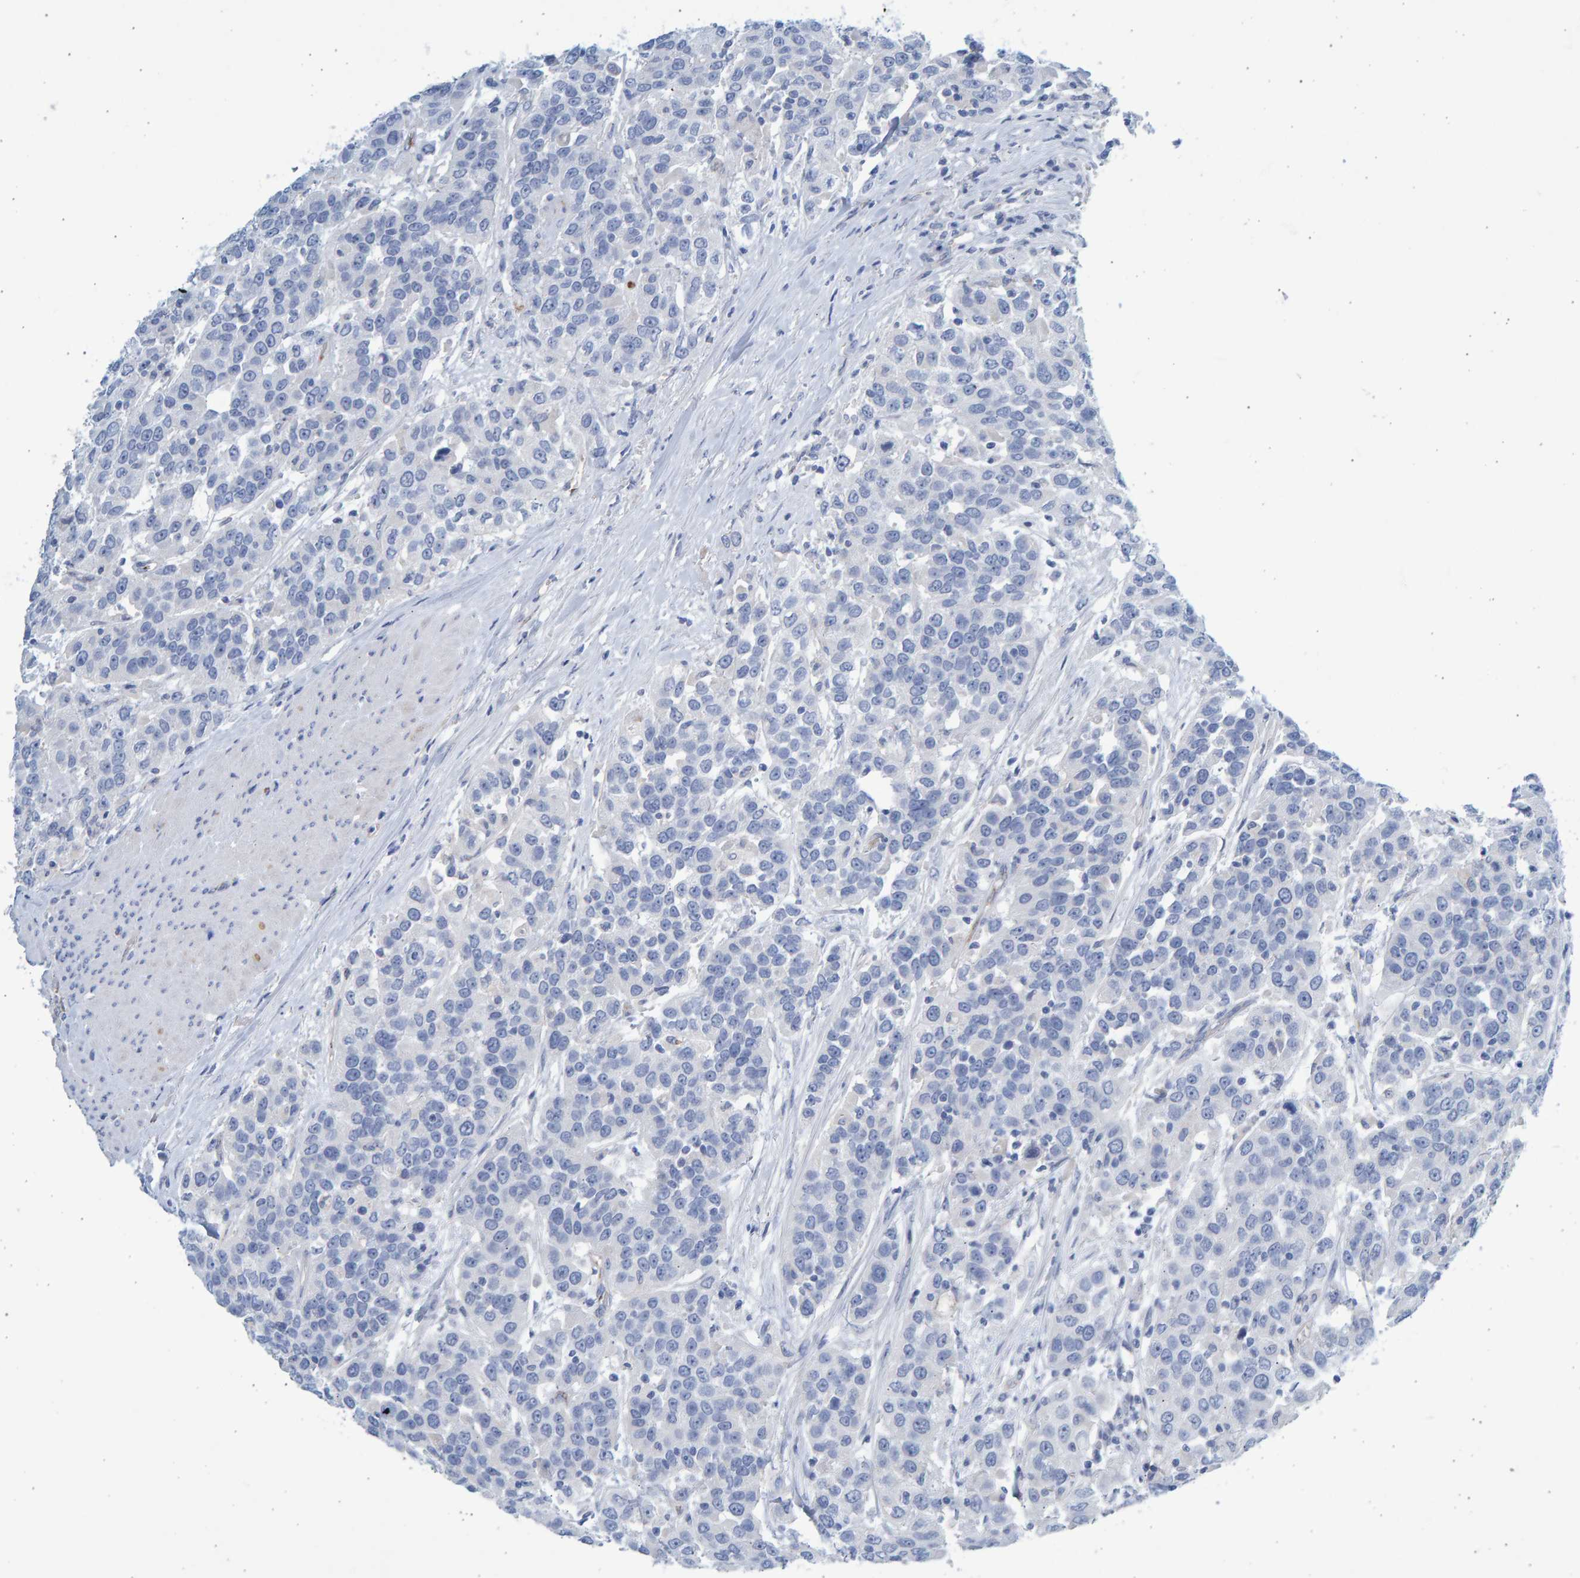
{"staining": {"intensity": "negative", "quantity": "none", "location": "none"}, "tissue": "urothelial cancer", "cell_type": "Tumor cells", "image_type": "cancer", "snomed": [{"axis": "morphology", "description": "Urothelial carcinoma, High grade"}, {"axis": "topography", "description": "Urinary bladder"}], "caption": "Protein analysis of urothelial cancer displays no significant expression in tumor cells.", "gene": "SLC34A3", "patient": {"sex": "female", "age": 80}}